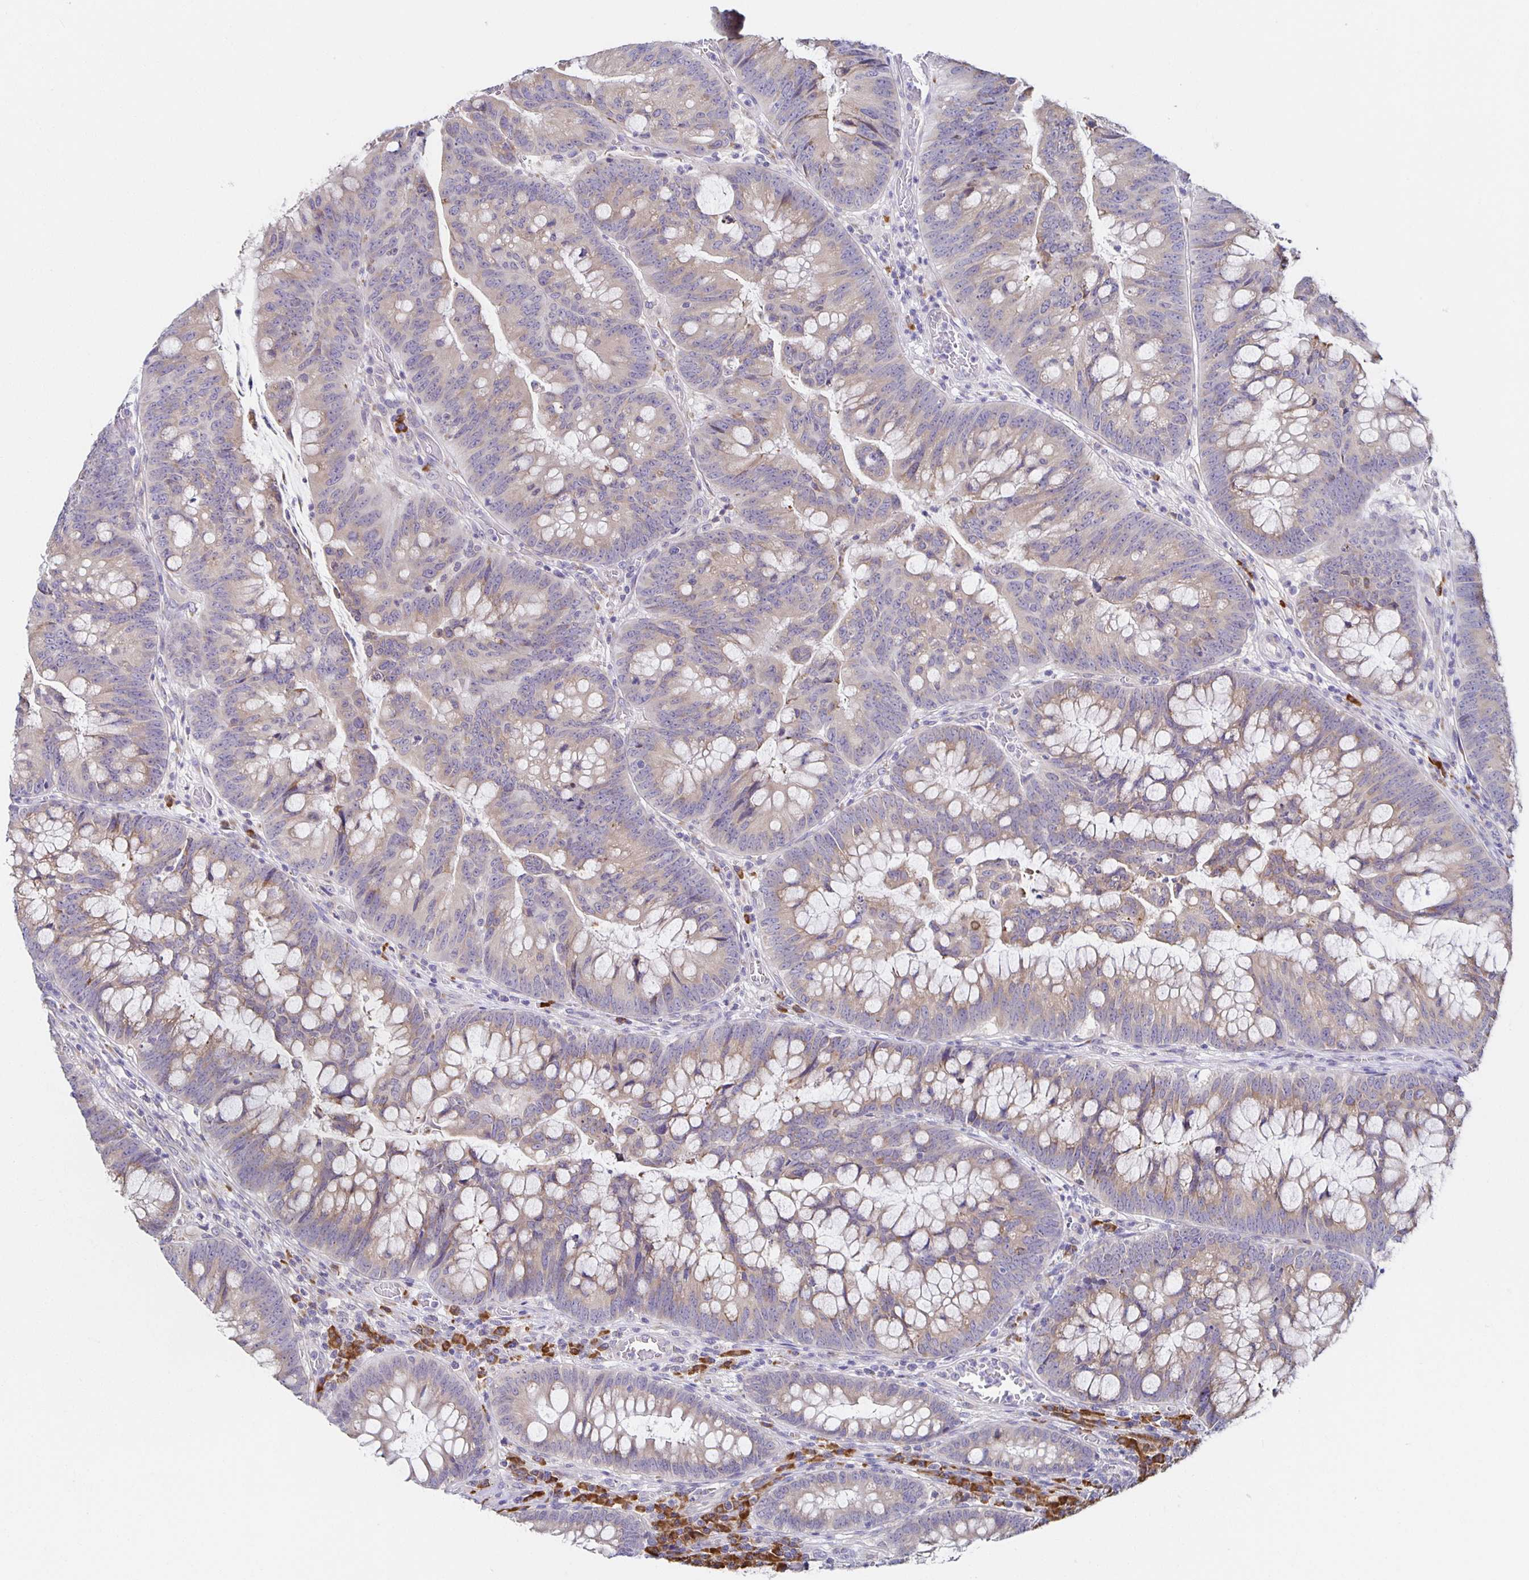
{"staining": {"intensity": "weak", "quantity": ">75%", "location": "cytoplasmic/membranous"}, "tissue": "colorectal cancer", "cell_type": "Tumor cells", "image_type": "cancer", "snomed": [{"axis": "morphology", "description": "Adenocarcinoma, NOS"}, {"axis": "topography", "description": "Colon"}], "caption": "Colorectal cancer (adenocarcinoma) was stained to show a protein in brown. There is low levels of weak cytoplasmic/membranous positivity in about >75% of tumor cells.", "gene": "BAD", "patient": {"sex": "male", "age": 62}}